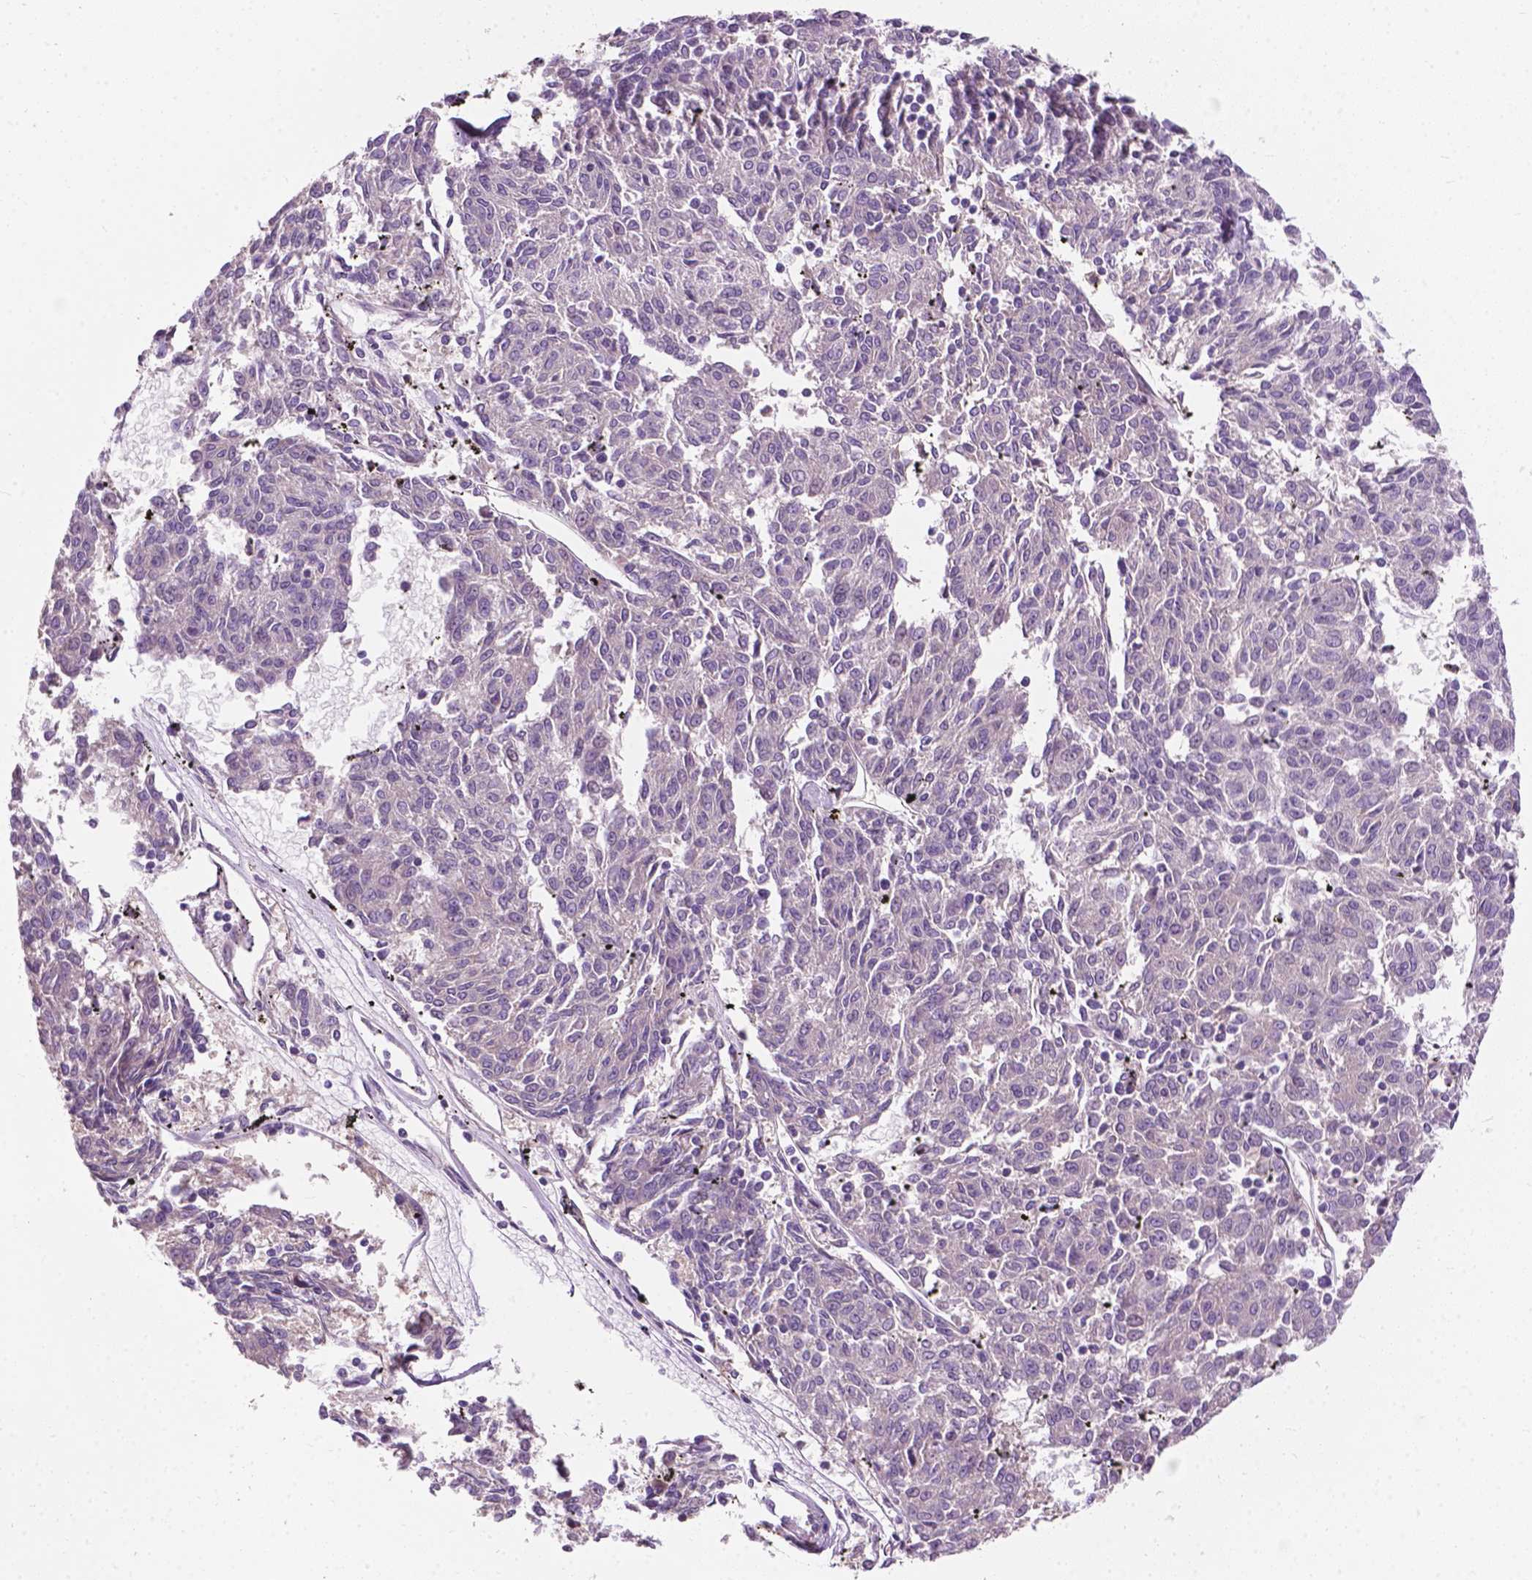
{"staining": {"intensity": "negative", "quantity": "none", "location": "none"}, "tissue": "melanoma", "cell_type": "Tumor cells", "image_type": "cancer", "snomed": [{"axis": "morphology", "description": "Malignant melanoma, NOS"}, {"axis": "topography", "description": "Skin"}], "caption": "Protein analysis of malignant melanoma reveals no significant positivity in tumor cells. (Brightfield microscopy of DAB (3,3'-diaminobenzidine) IHC at high magnification).", "gene": "MZT1", "patient": {"sex": "female", "age": 72}}